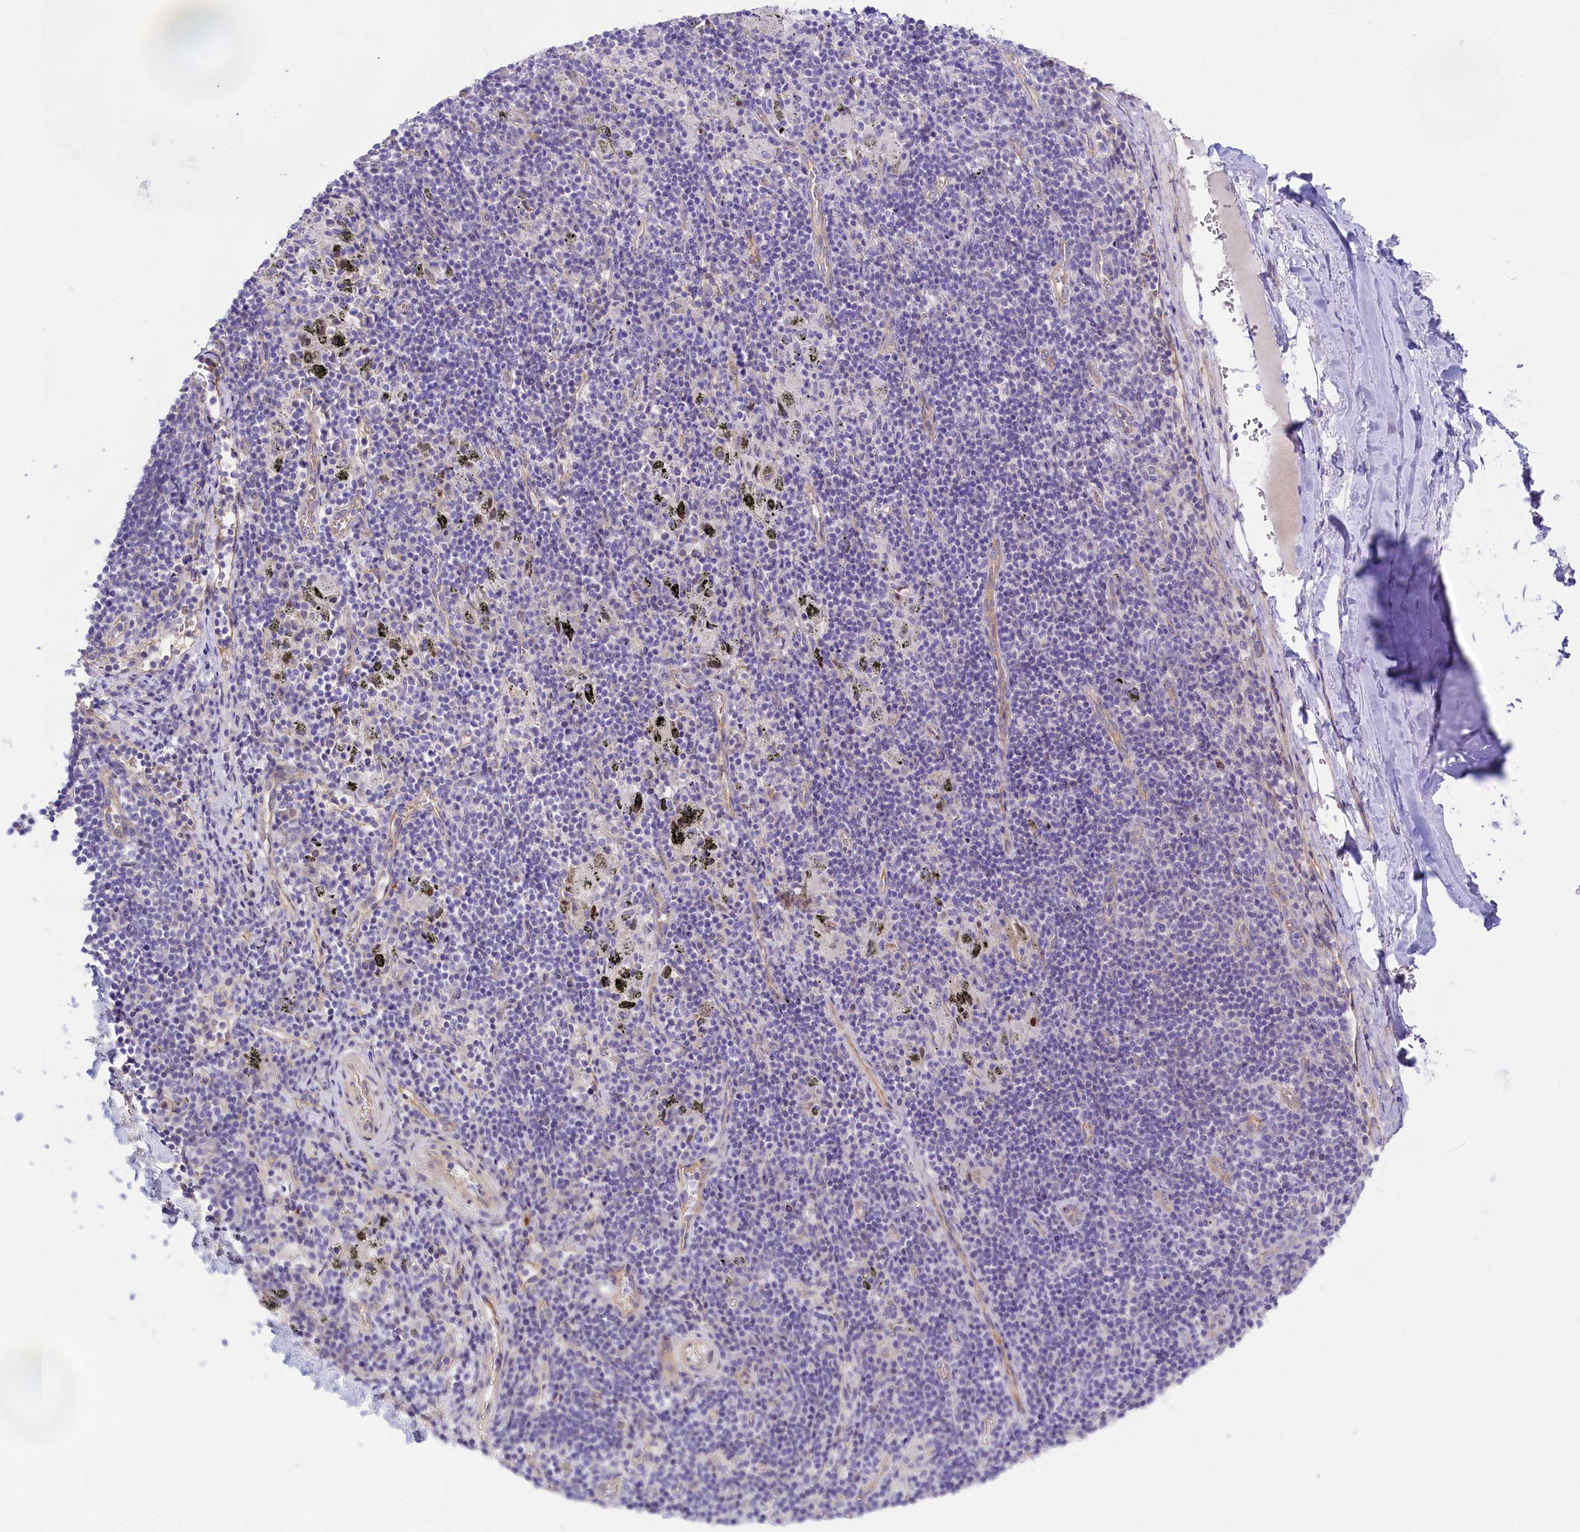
{"staining": {"intensity": "negative", "quantity": "none", "location": "none"}, "tissue": "adipose tissue", "cell_type": "Adipocytes", "image_type": "normal", "snomed": [{"axis": "morphology", "description": "Normal tissue, NOS"}, {"axis": "topography", "description": "Lymph node"}, {"axis": "topography", "description": "Cartilage tissue"}, {"axis": "topography", "description": "Bronchus"}], "caption": "IHC of benign human adipose tissue displays no expression in adipocytes. (Brightfield microscopy of DAB (3,3'-diaminobenzidine) immunohistochemistry (IHC) at high magnification).", "gene": "PPP1R13L", "patient": {"sex": "male", "age": 63}}